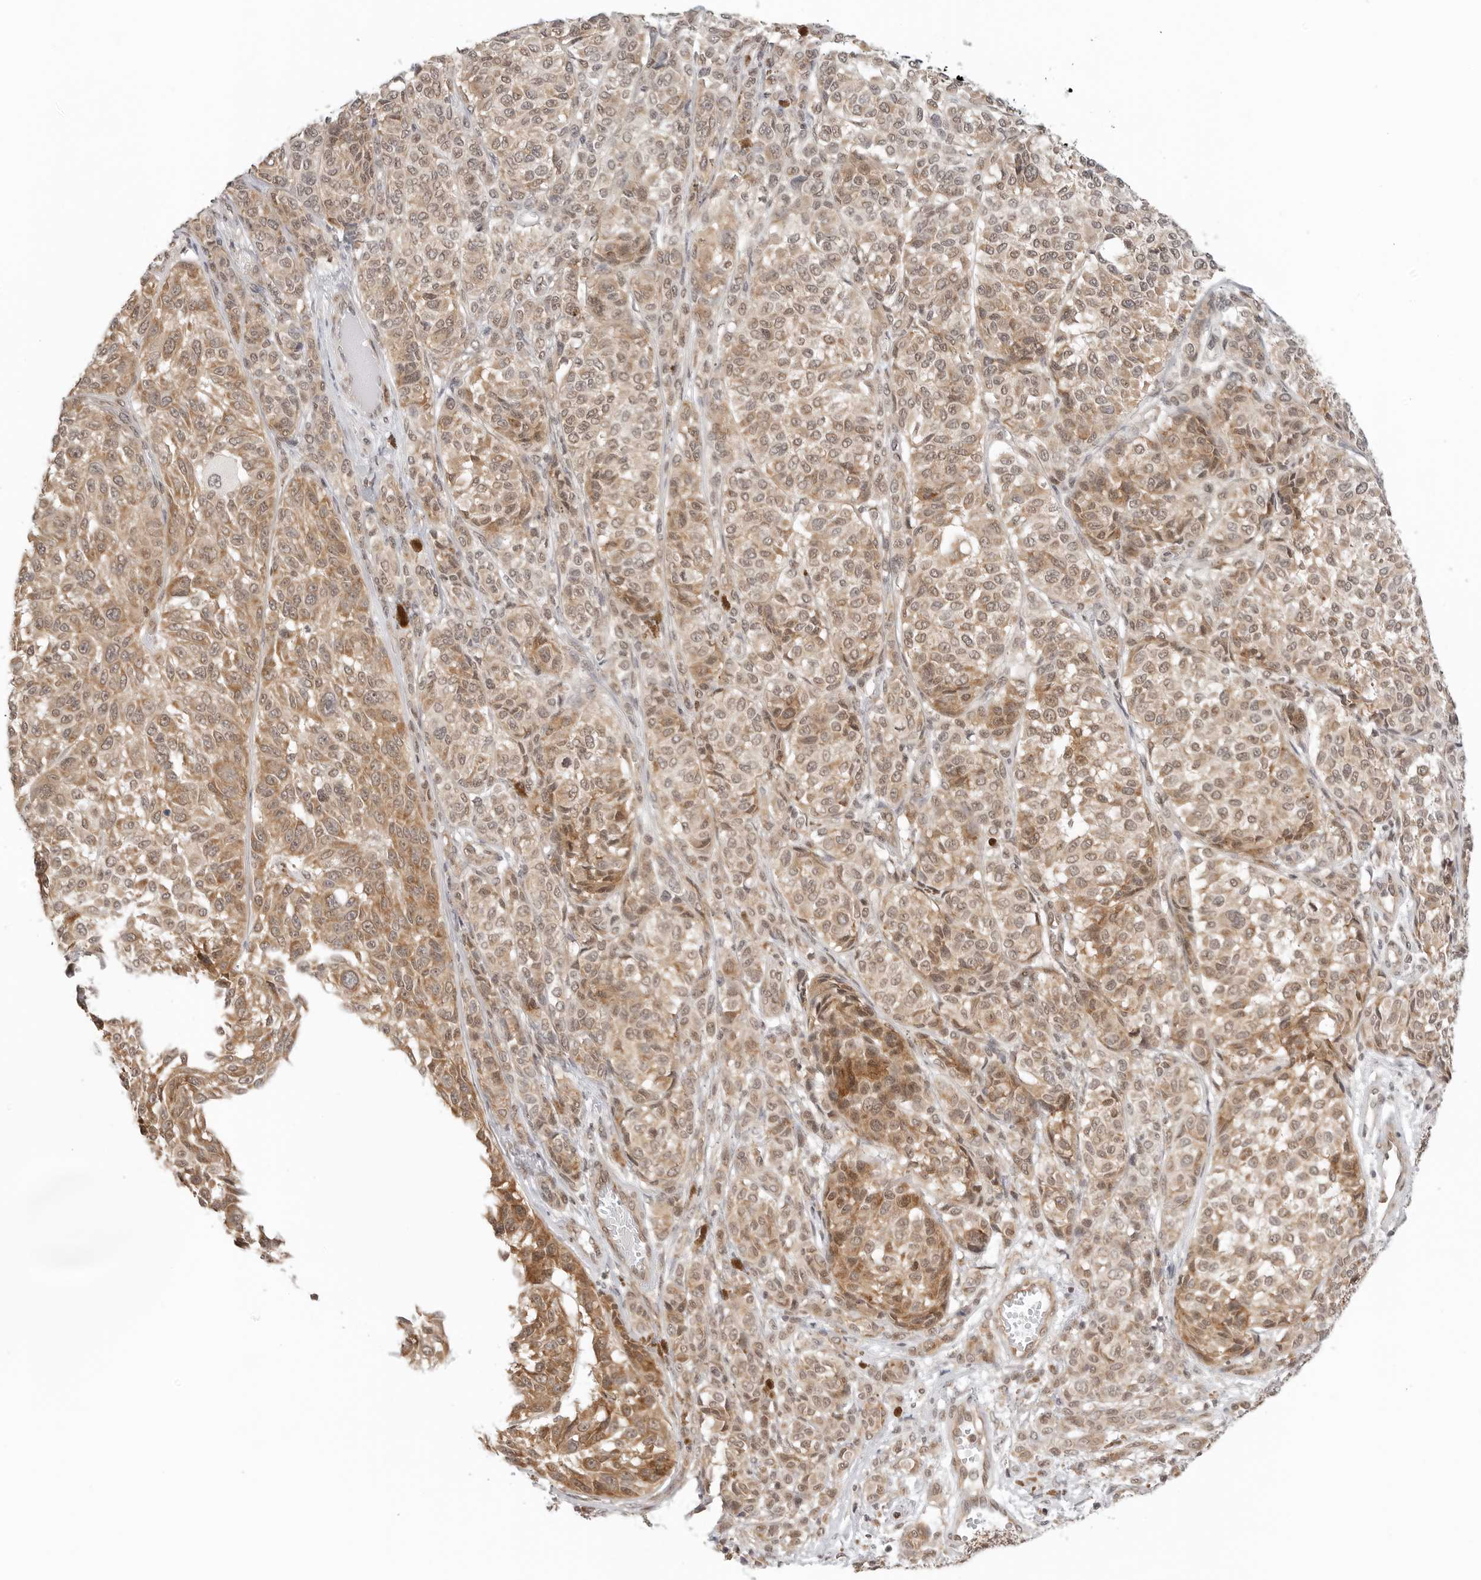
{"staining": {"intensity": "moderate", "quantity": ">75%", "location": "cytoplasmic/membranous,nuclear"}, "tissue": "melanoma", "cell_type": "Tumor cells", "image_type": "cancer", "snomed": [{"axis": "morphology", "description": "Malignant melanoma, NOS"}, {"axis": "topography", "description": "Skin"}], "caption": "Tumor cells reveal medium levels of moderate cytoplasmic/membranous and nuclear positivity in about >75% of cells in human malignant melanoma.", "gene": "METAP1", "patient": {"sex": "male", "age": 83}}